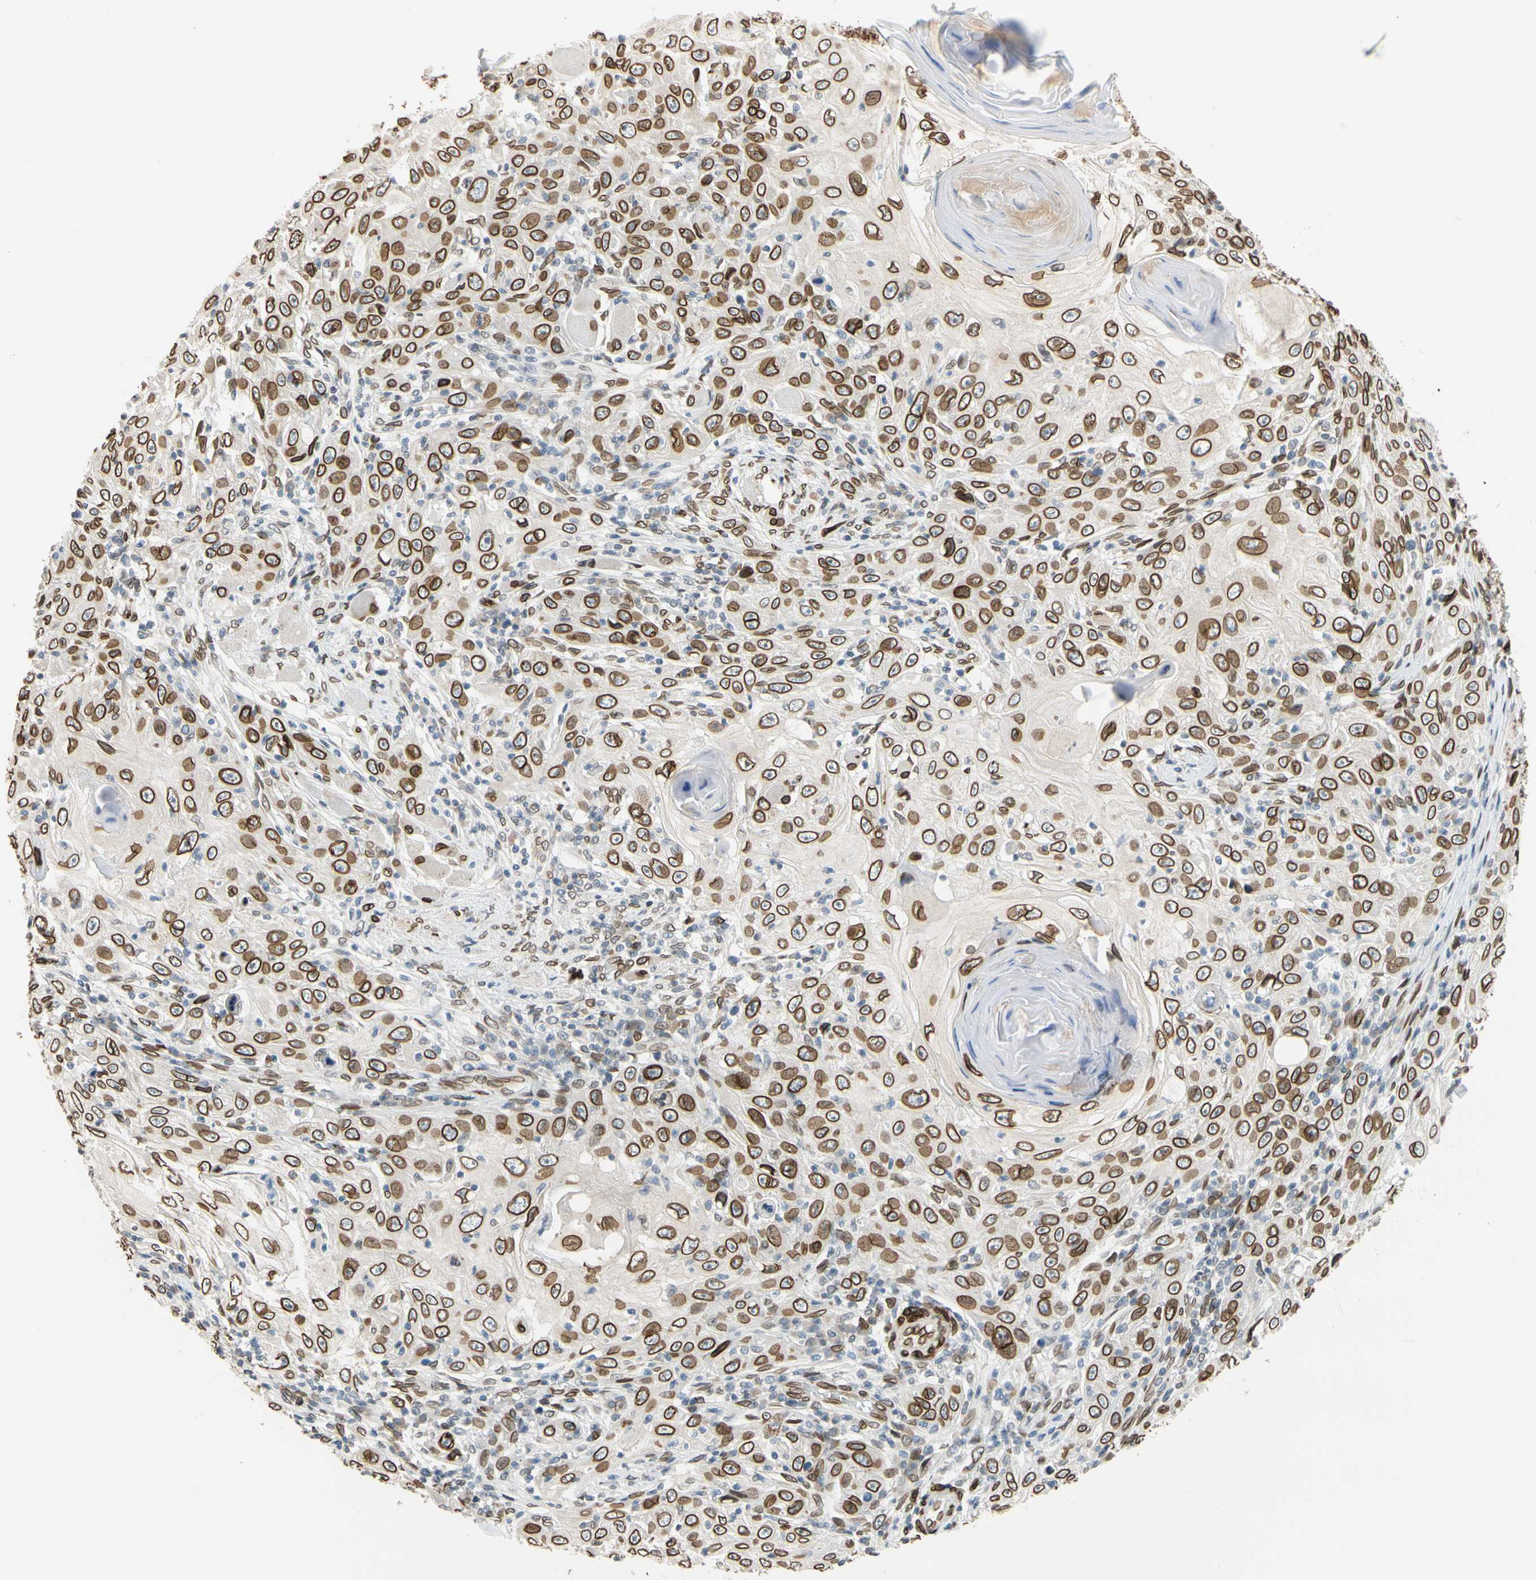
{"staining": {"intensity": "strong", "quantity": ">75%", "location": "cytoplasmic/membranous,nuclear"}, "tissue": "skin cancer", "cell_type": "Tumor cells", "image_type": "cancer", "snomed": [{"axis": "morphology", "description": "Squamous cell carcinoma, NOS"}, {"axis": "topography", "description": "Skin"}], "caption": "Strong cytoplasmic/membranous and nuclear protein expression is present in approximately >75% of tumor cells in skin cancer (squamous cell carcinoma).", "gene": "SUN1", "patient": {"sex": "female", "age": 88}}